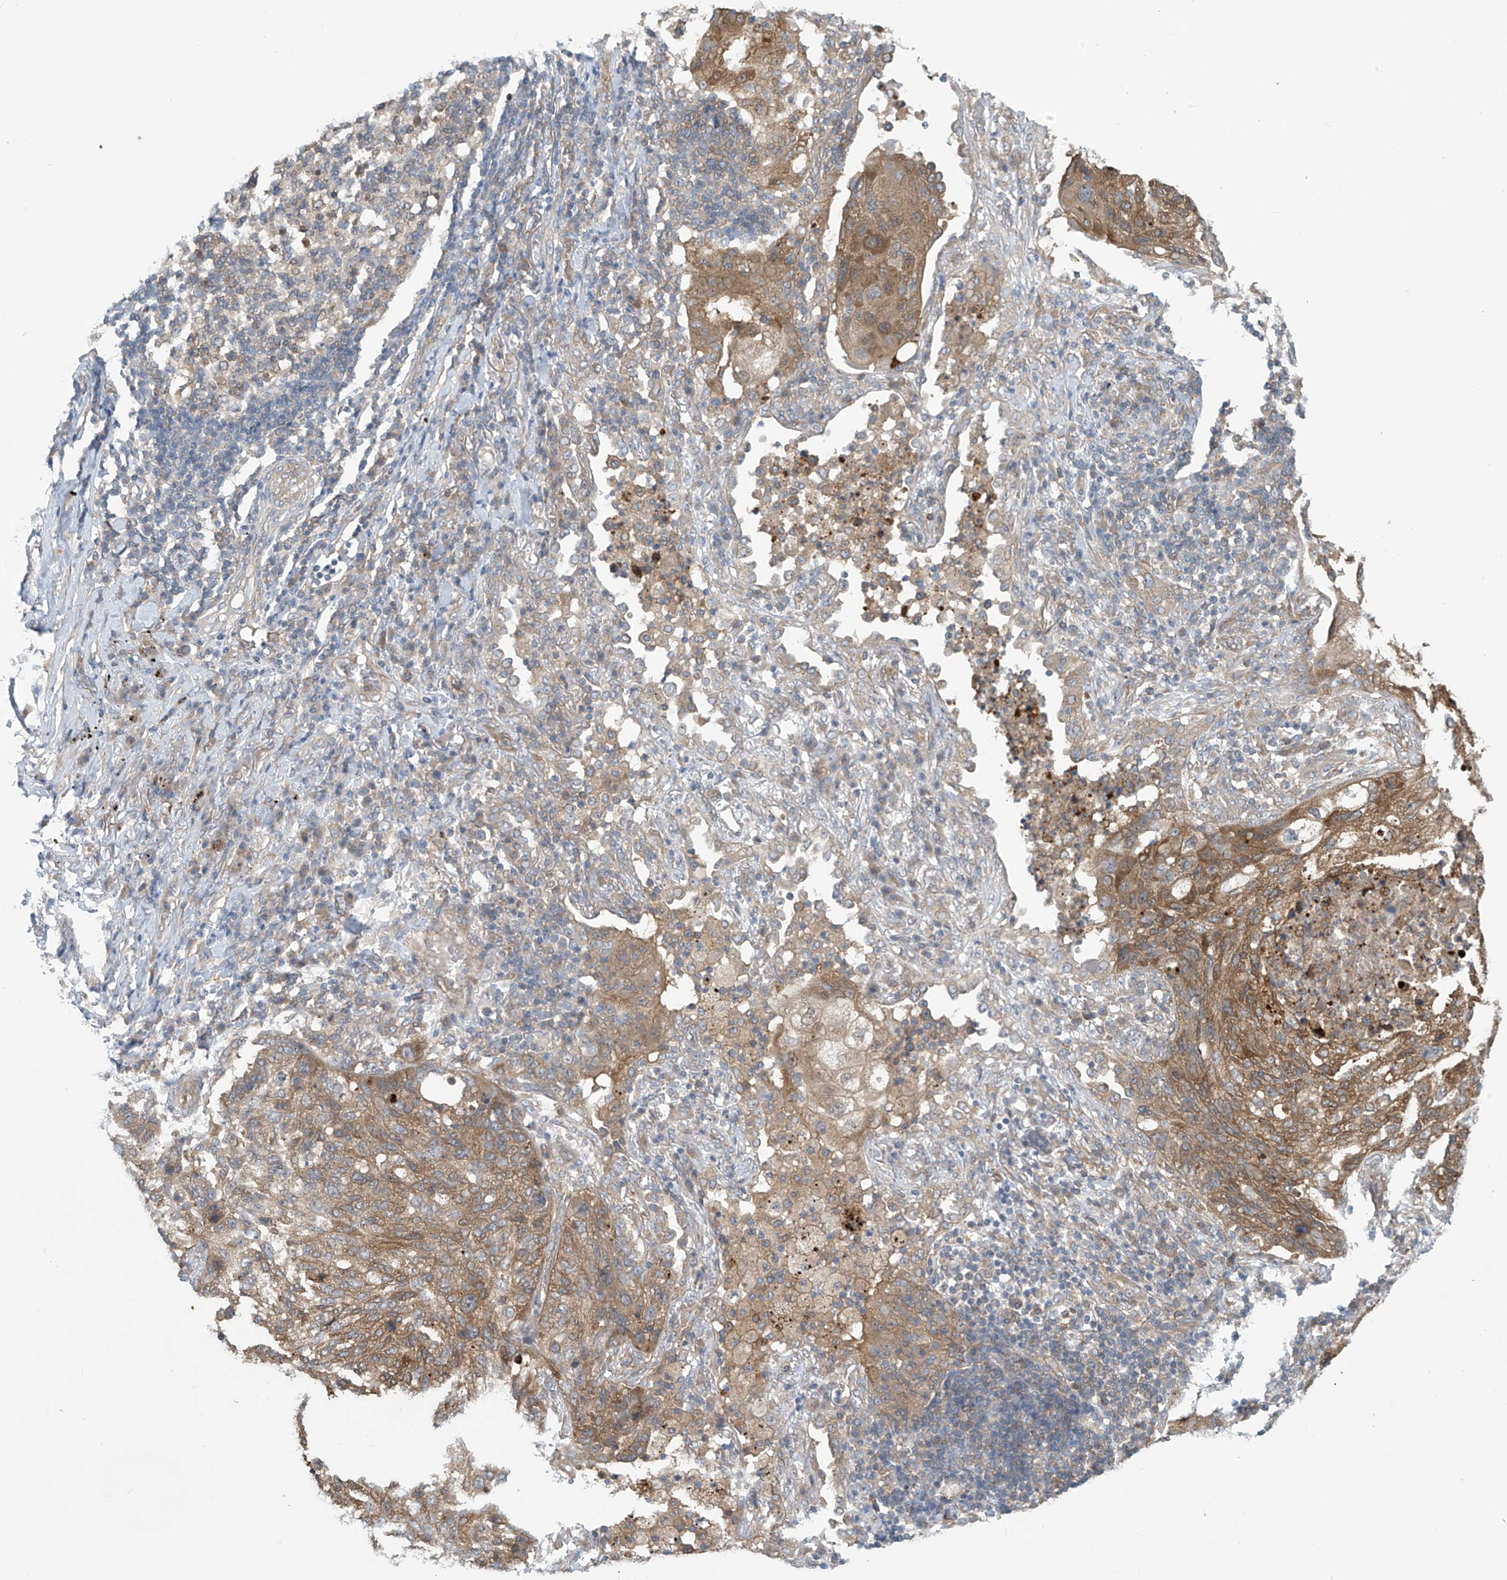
{"staining": {"intensity": "moderate", "quantity": ">75%", "location": "cytoplasmic/membranous"}, "tissue": "lung cancer", "cell_type": "Tumor cells", "image_type": "cancer", "snomed": [{"axis": "morphology", "description": "Squamous cell carcinoma, NOS"}, {"axis": "topography", "description": "Lung"}], "caption": "An IHC image of neoplastic tissue is shown. Protein staining in brown shows moderate cytoplasmic/membranous positivity in lung cancer within tumor cells.", "gene": "ADI1", "patient": {"sex": "female", "age": 63}}